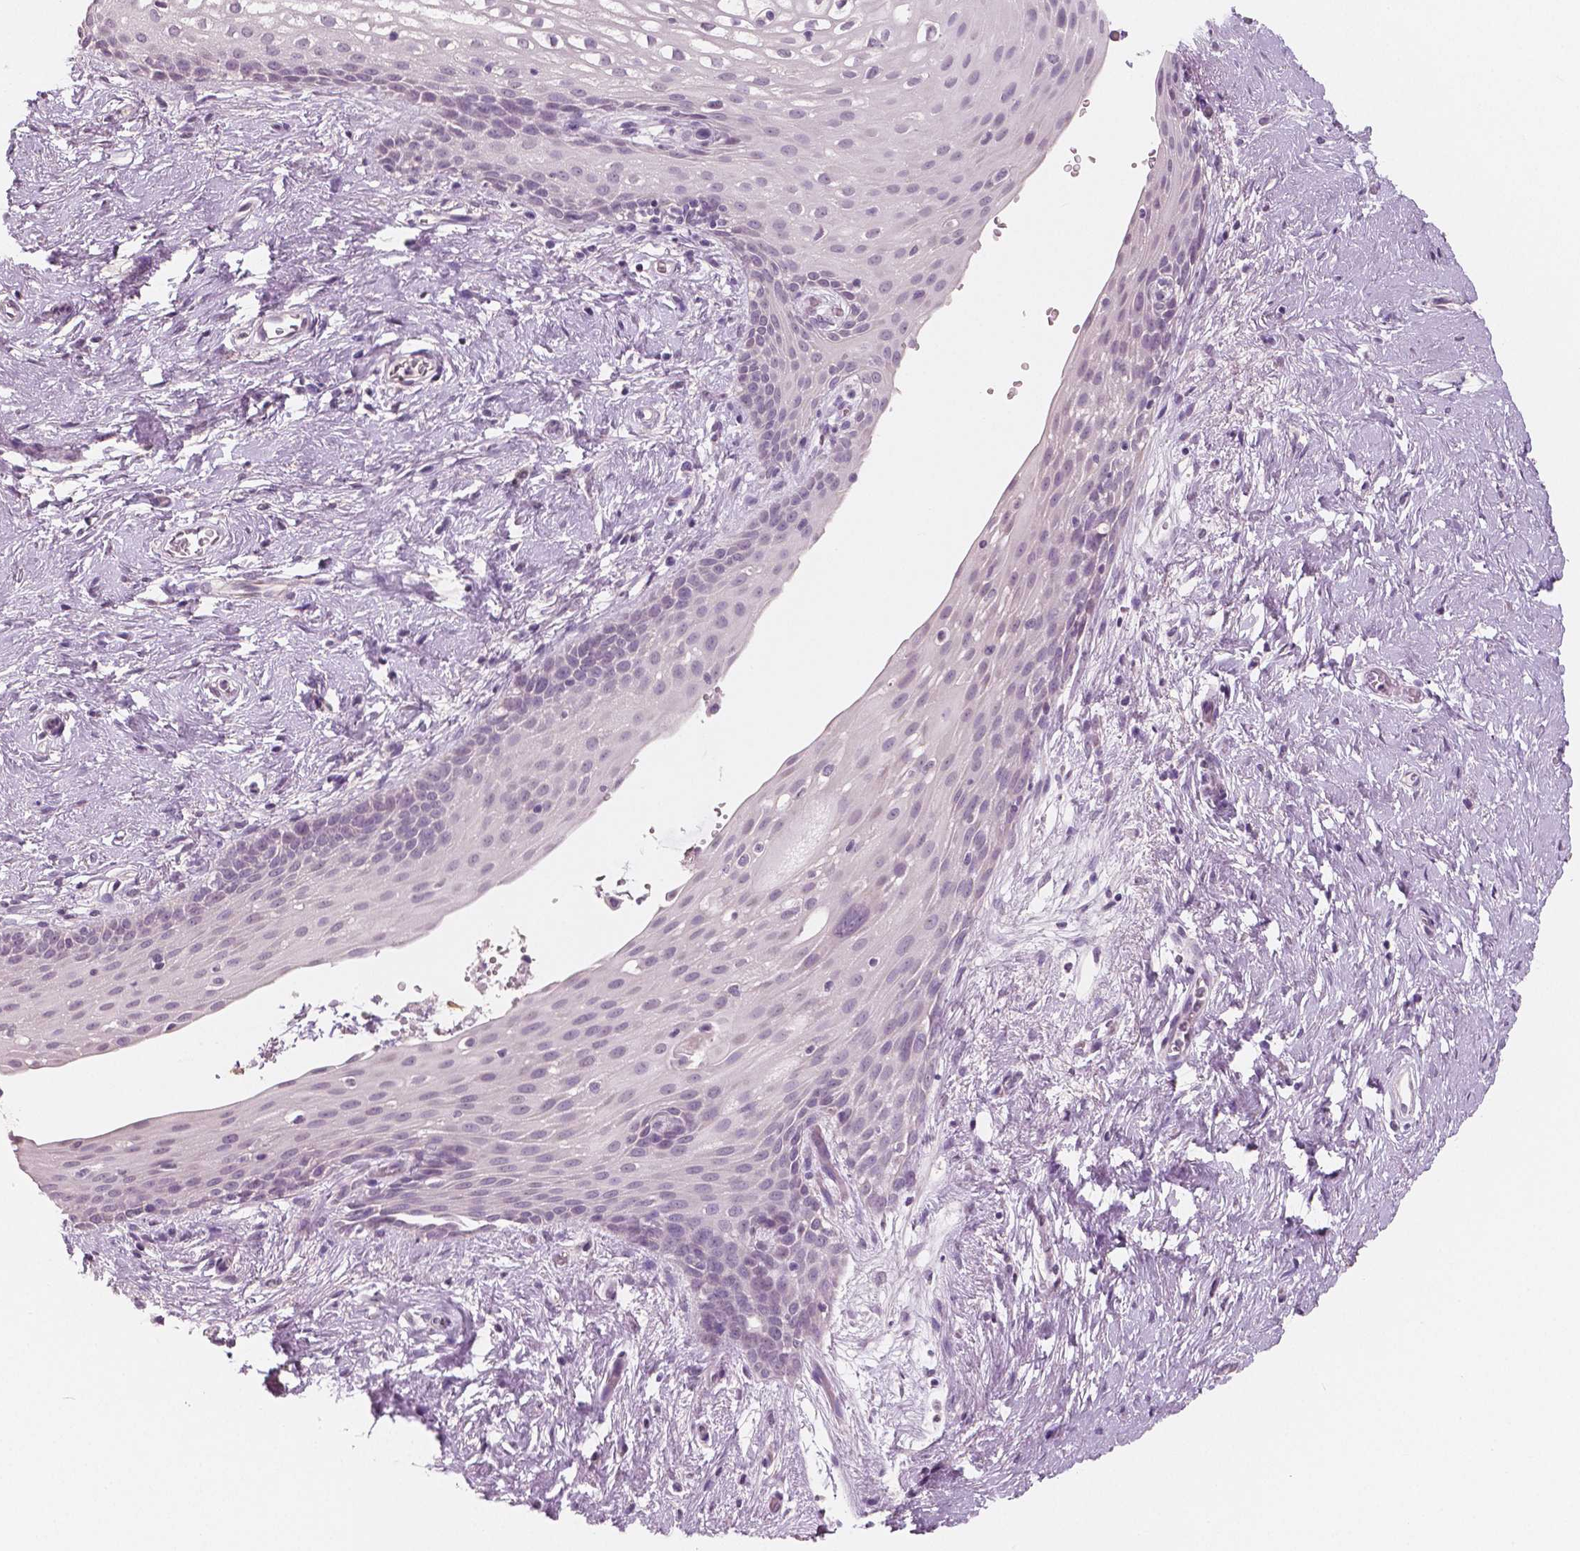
{"staining": {"intensity": "negative", "quantity": "none", "location": "none"}, "tissue": "skin", "cell_type": "Epidermal cells", "image_type": "normal", "snomed": [{"axis": "morphology", "description": "Normal tissue, NOS"}, {"axis": "topography", "description": "Anal"}], "caption": "Epidermal cells are negative for brown protein staining in normal skin. (DAB (3,3'-diaminobenzidine) IHC visualized using brightfield microscopy, high magnification).", "gene": "NECAB1", "patient": {"sex": "female", "age": 46}}